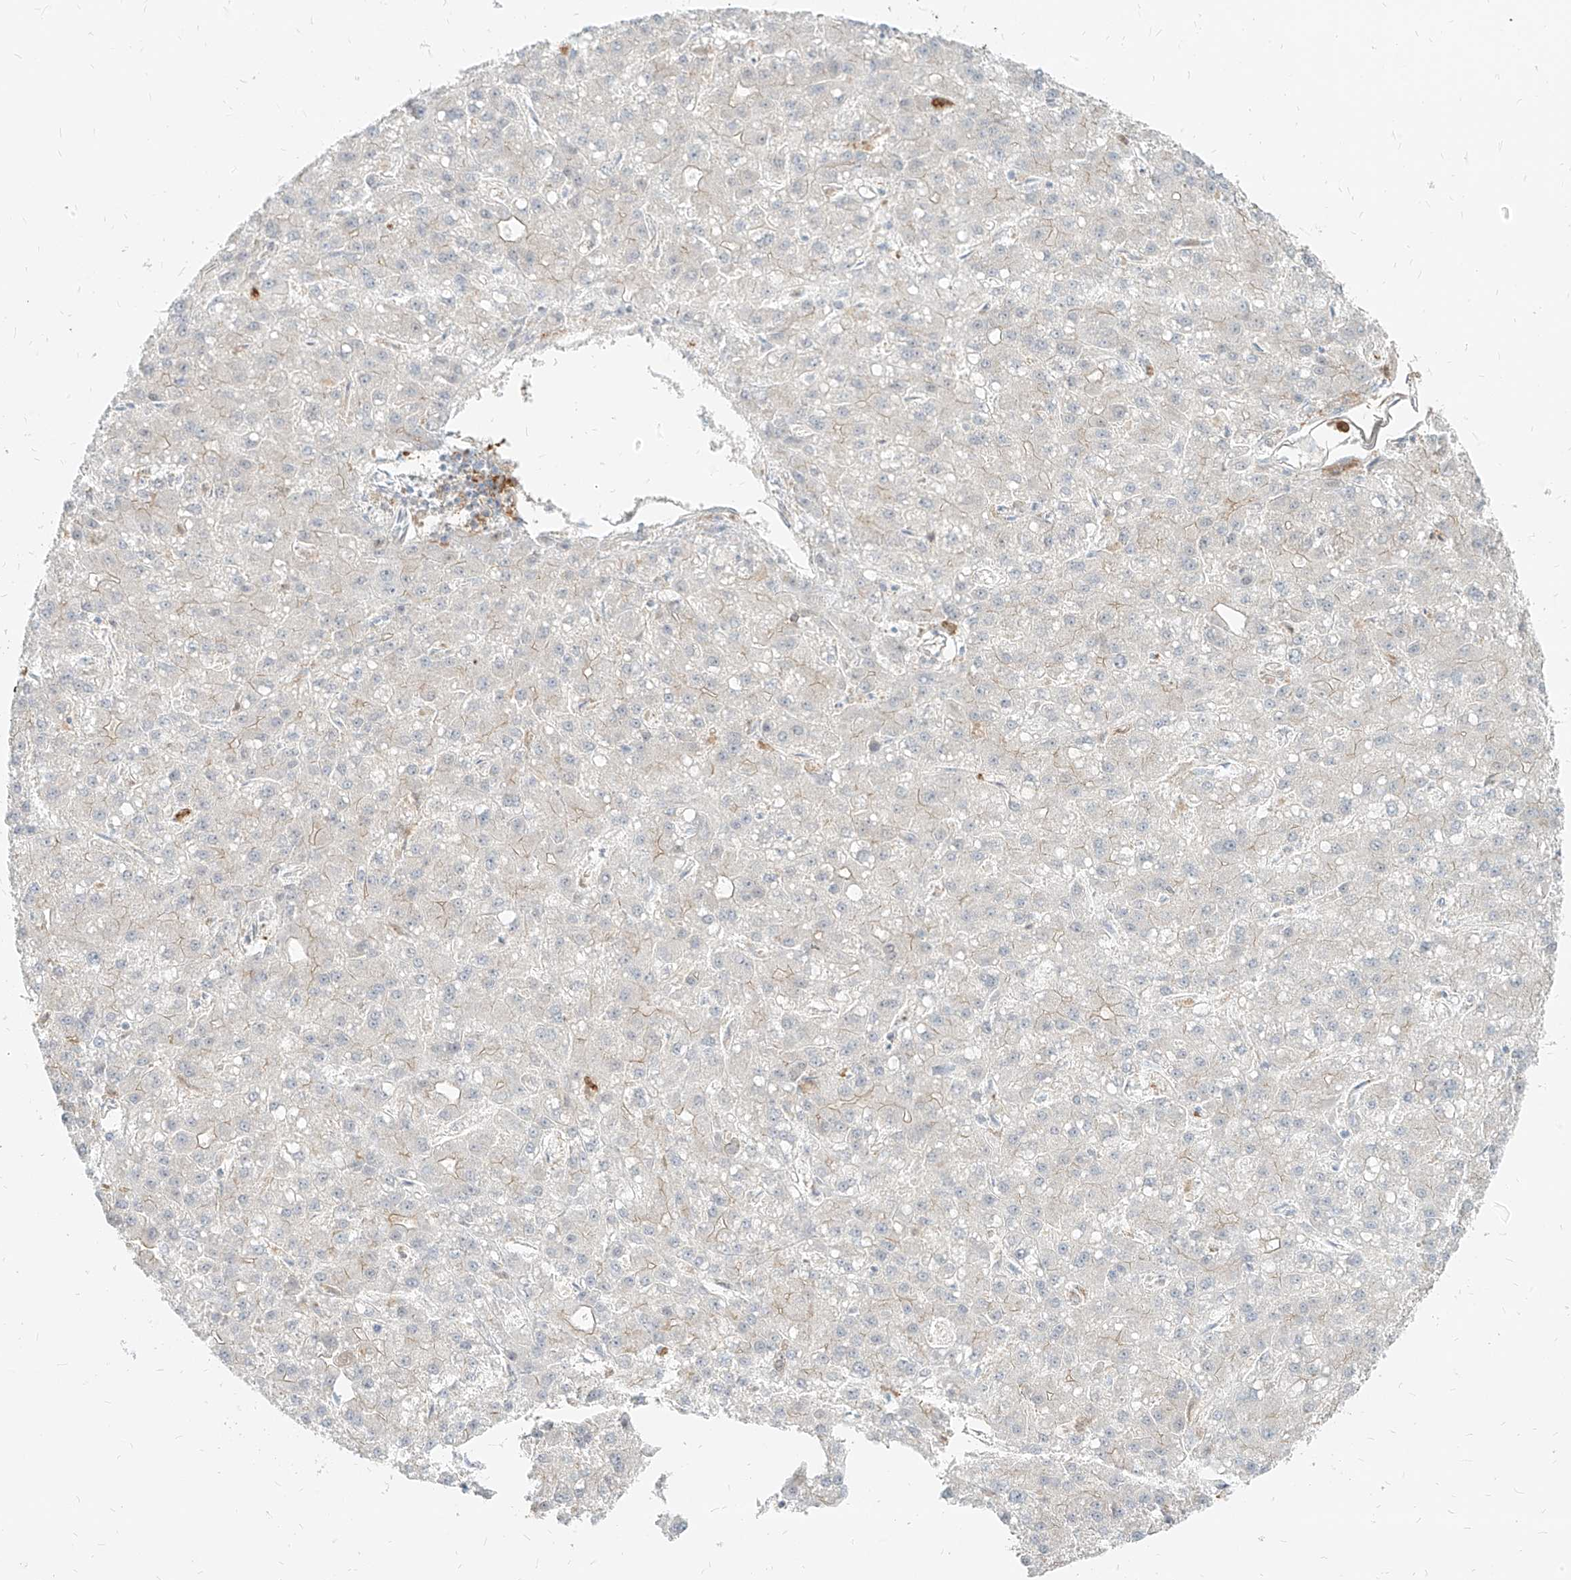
{"staining": {"intensity": "negative", "quantity": "none", "location": "none"}, "tissue": "liver cancer", "cell_type": "Tumor cells", "image_type": "cancer", "snomed": [{"axis": "morphology", "description": "Carcinoma, Hepatocellular, NOS"}, {"axis": "topography", "description": "Liver"}], "caption": "DAB (3,3'-diaminobenzidine) immunohistochemical staining of human liver hepatocellular carcinoma exhibits no significant expression in tumor cells.", "gene": "PGD", "patient": {"sex": "male", "age": 67}}